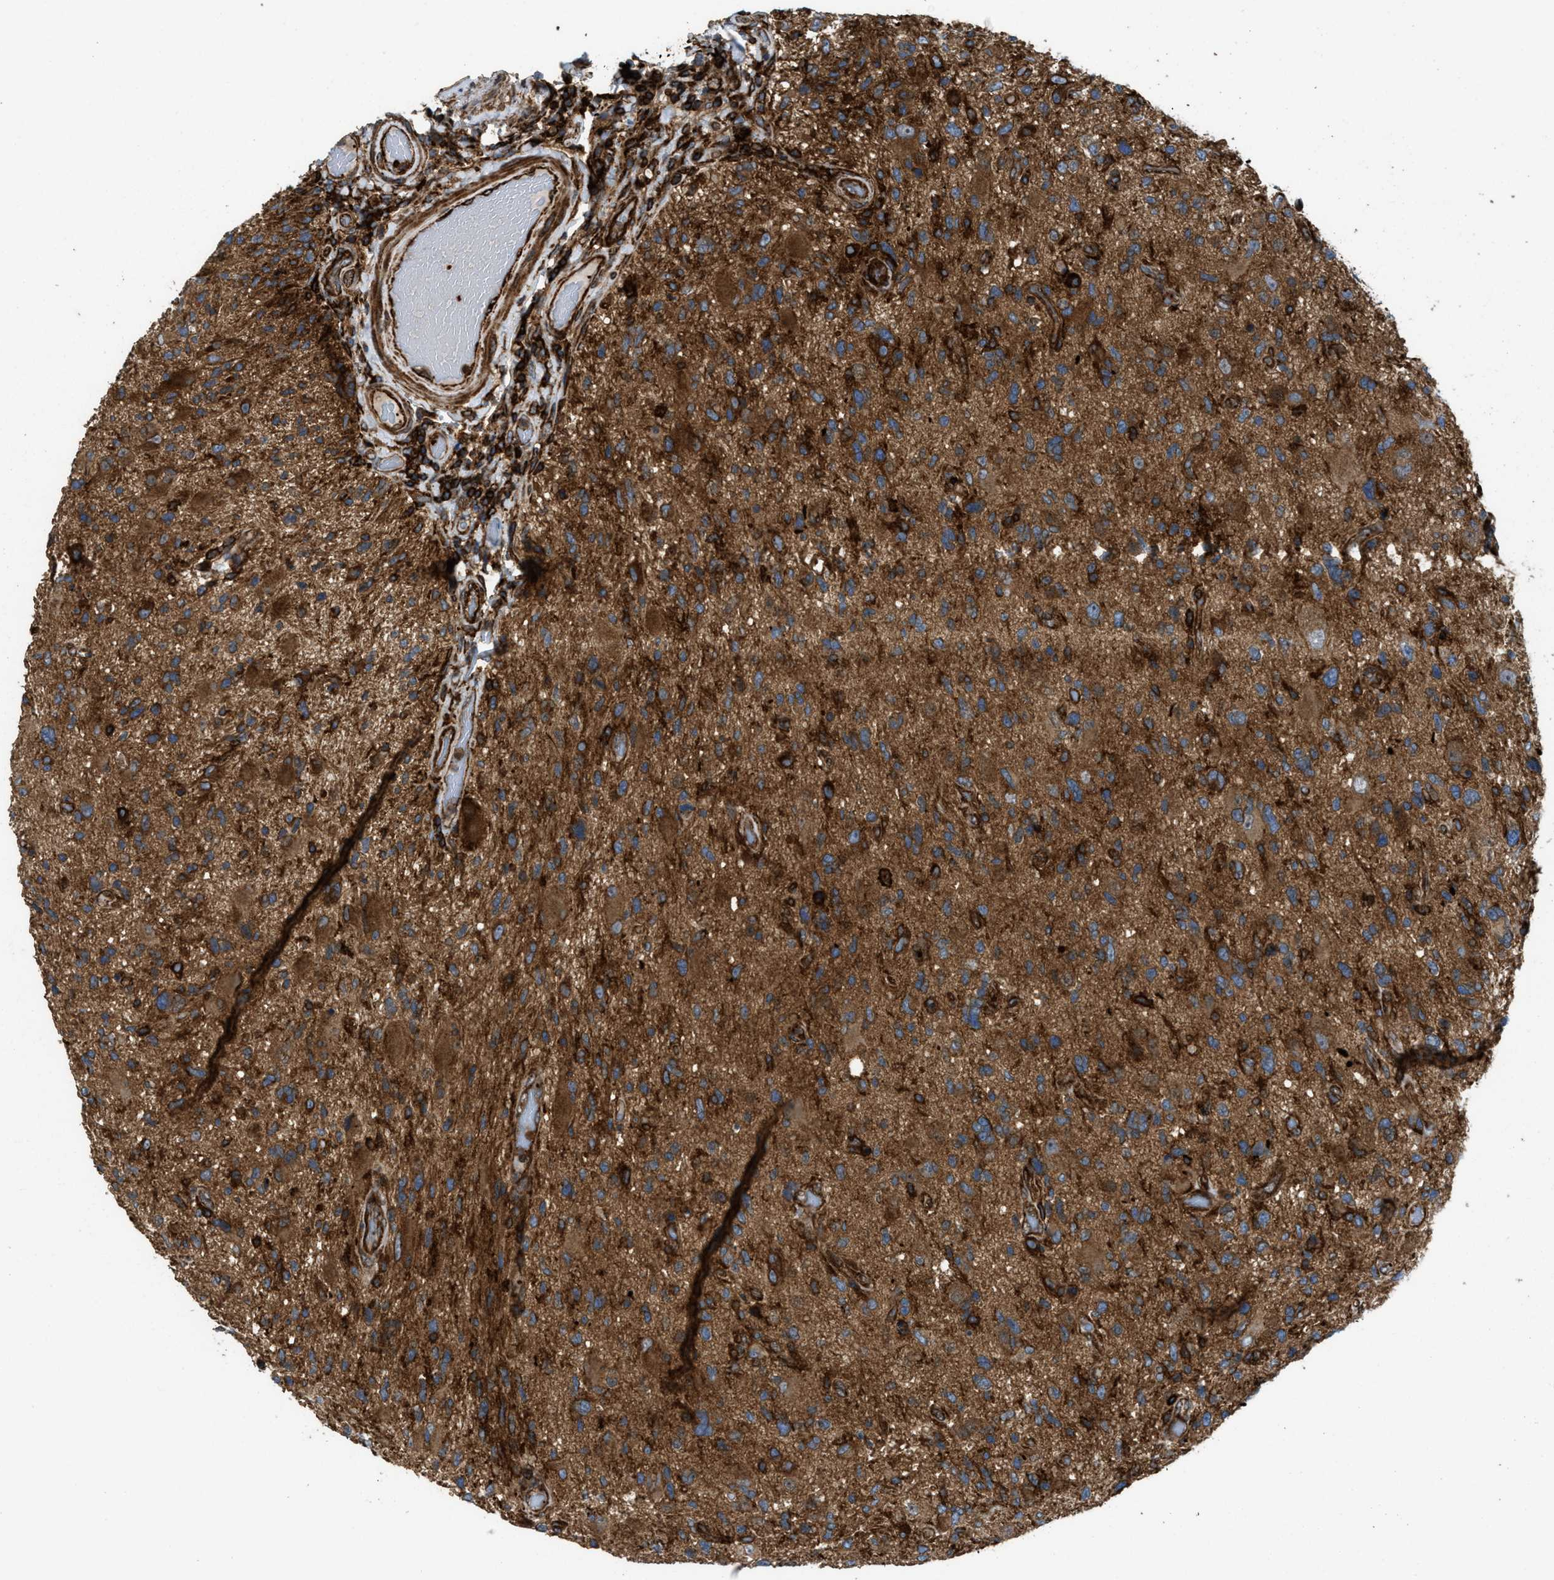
{"staining": {"intensity": "moderate", "quantity": ">75%", "location": "cytoplasmic/membranous"}, "tissue": "glioma", "cell_type": "Tumor cells", "image_type": "cancer", "snomed": [{"axis": "morphology", "description": "Glioma, malignant, High grade"}, {"axis": "topography", "description": "Brain"}], "caption": "Glioma tissue shows moderate cytoplasmic/membranous expression in approximately >75% of tumor cells", "gene": "EGLN1", "patient": {"sex": "male", "age": 33}}